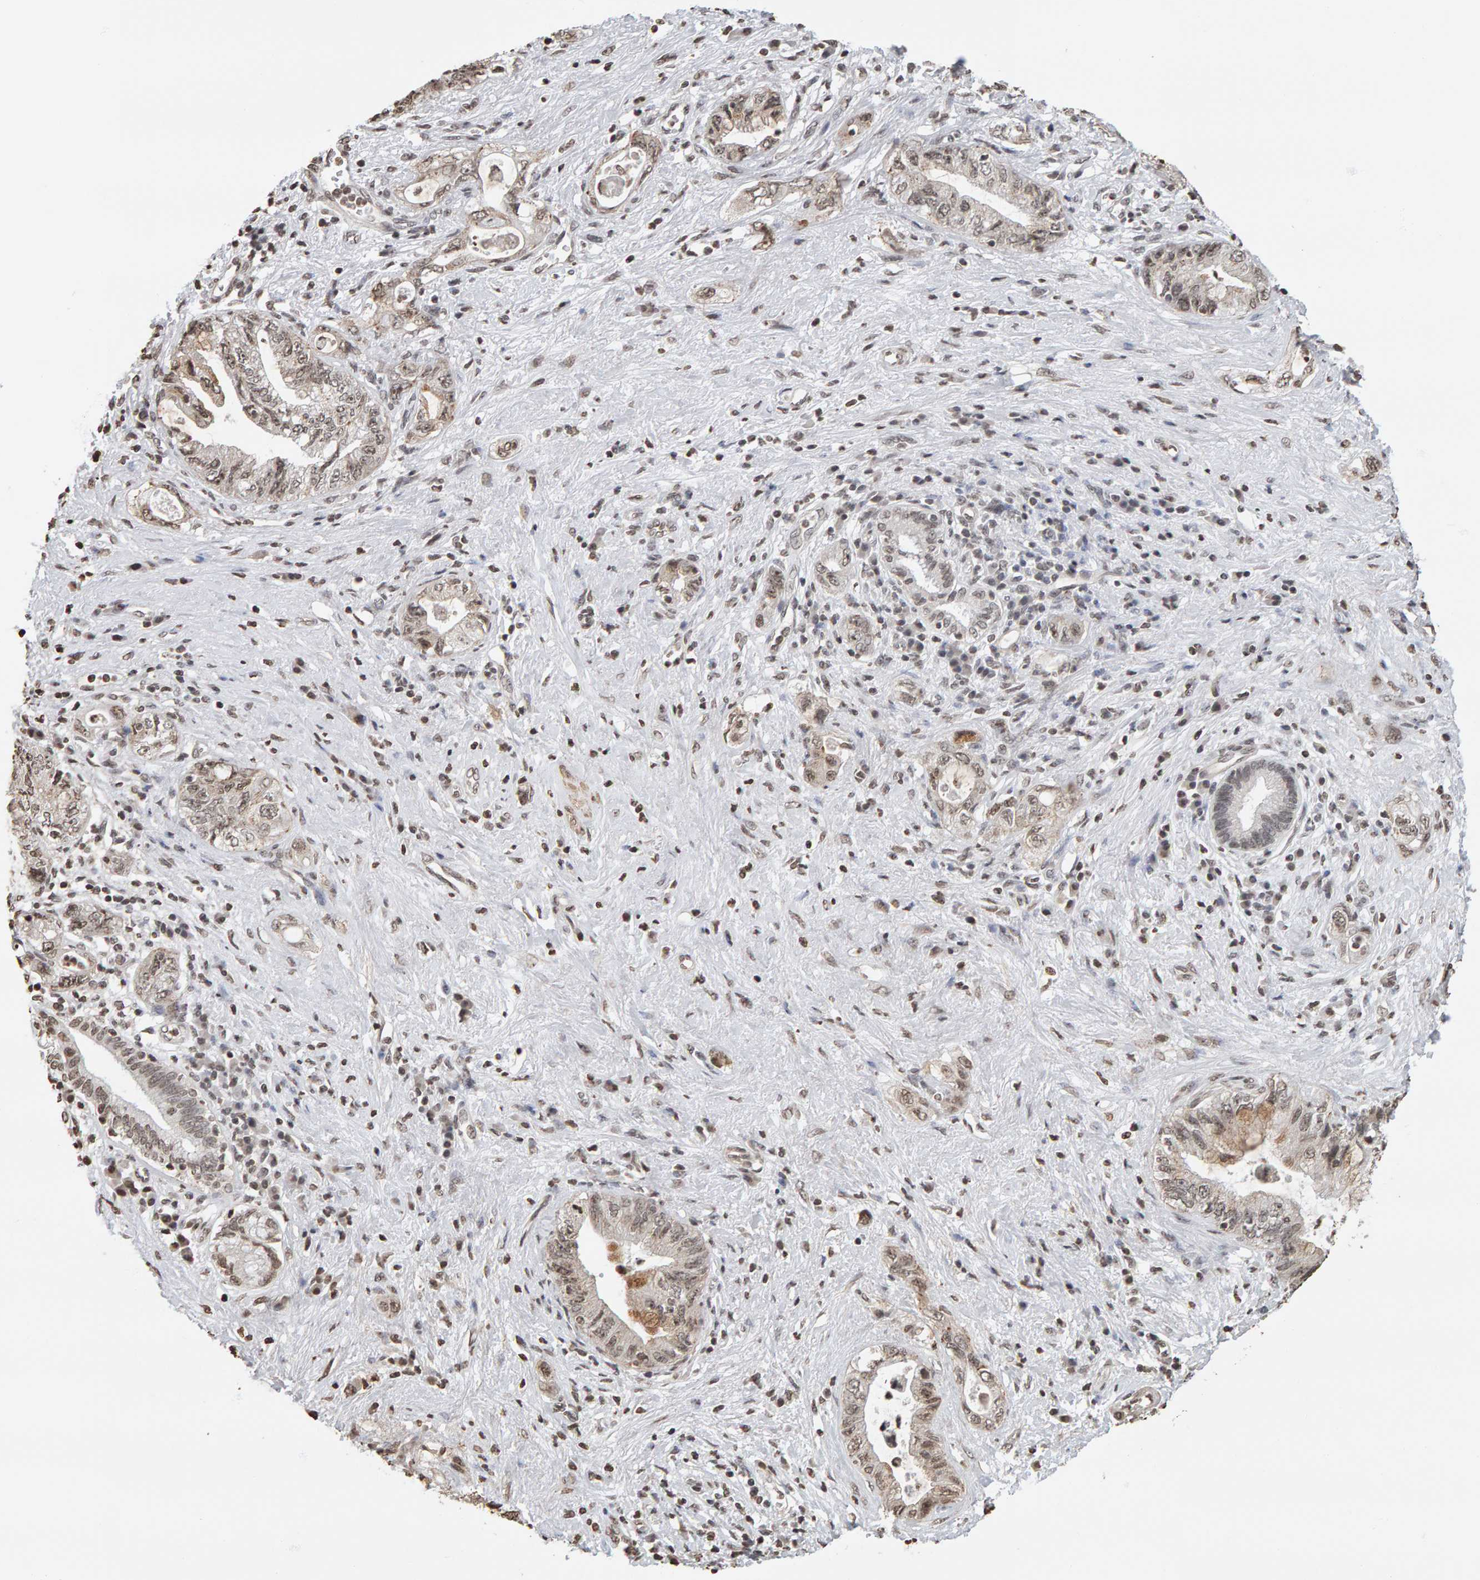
{"staining": {"intensity": "moderate", "quantity": ">75%", "location": "nuclear"}, "tissue": "pancreatic cancer", "cell_type": "Tumor cells", "image_type": "cancer", "snomed": [{"axis": "morphology", "description": "Adenocarcinoma, NOS"}, {"axis": "topography", "description": "Pancreas"}], "caption": "Pancreatic cancer (adenocarcinoma) stained with immunohistochemistry (IHC) reveals moderate nuclear expression in approximately >75% of tumor cells.", "gene": "AFF4", "patient": {"sex": "female", "age": 73}}